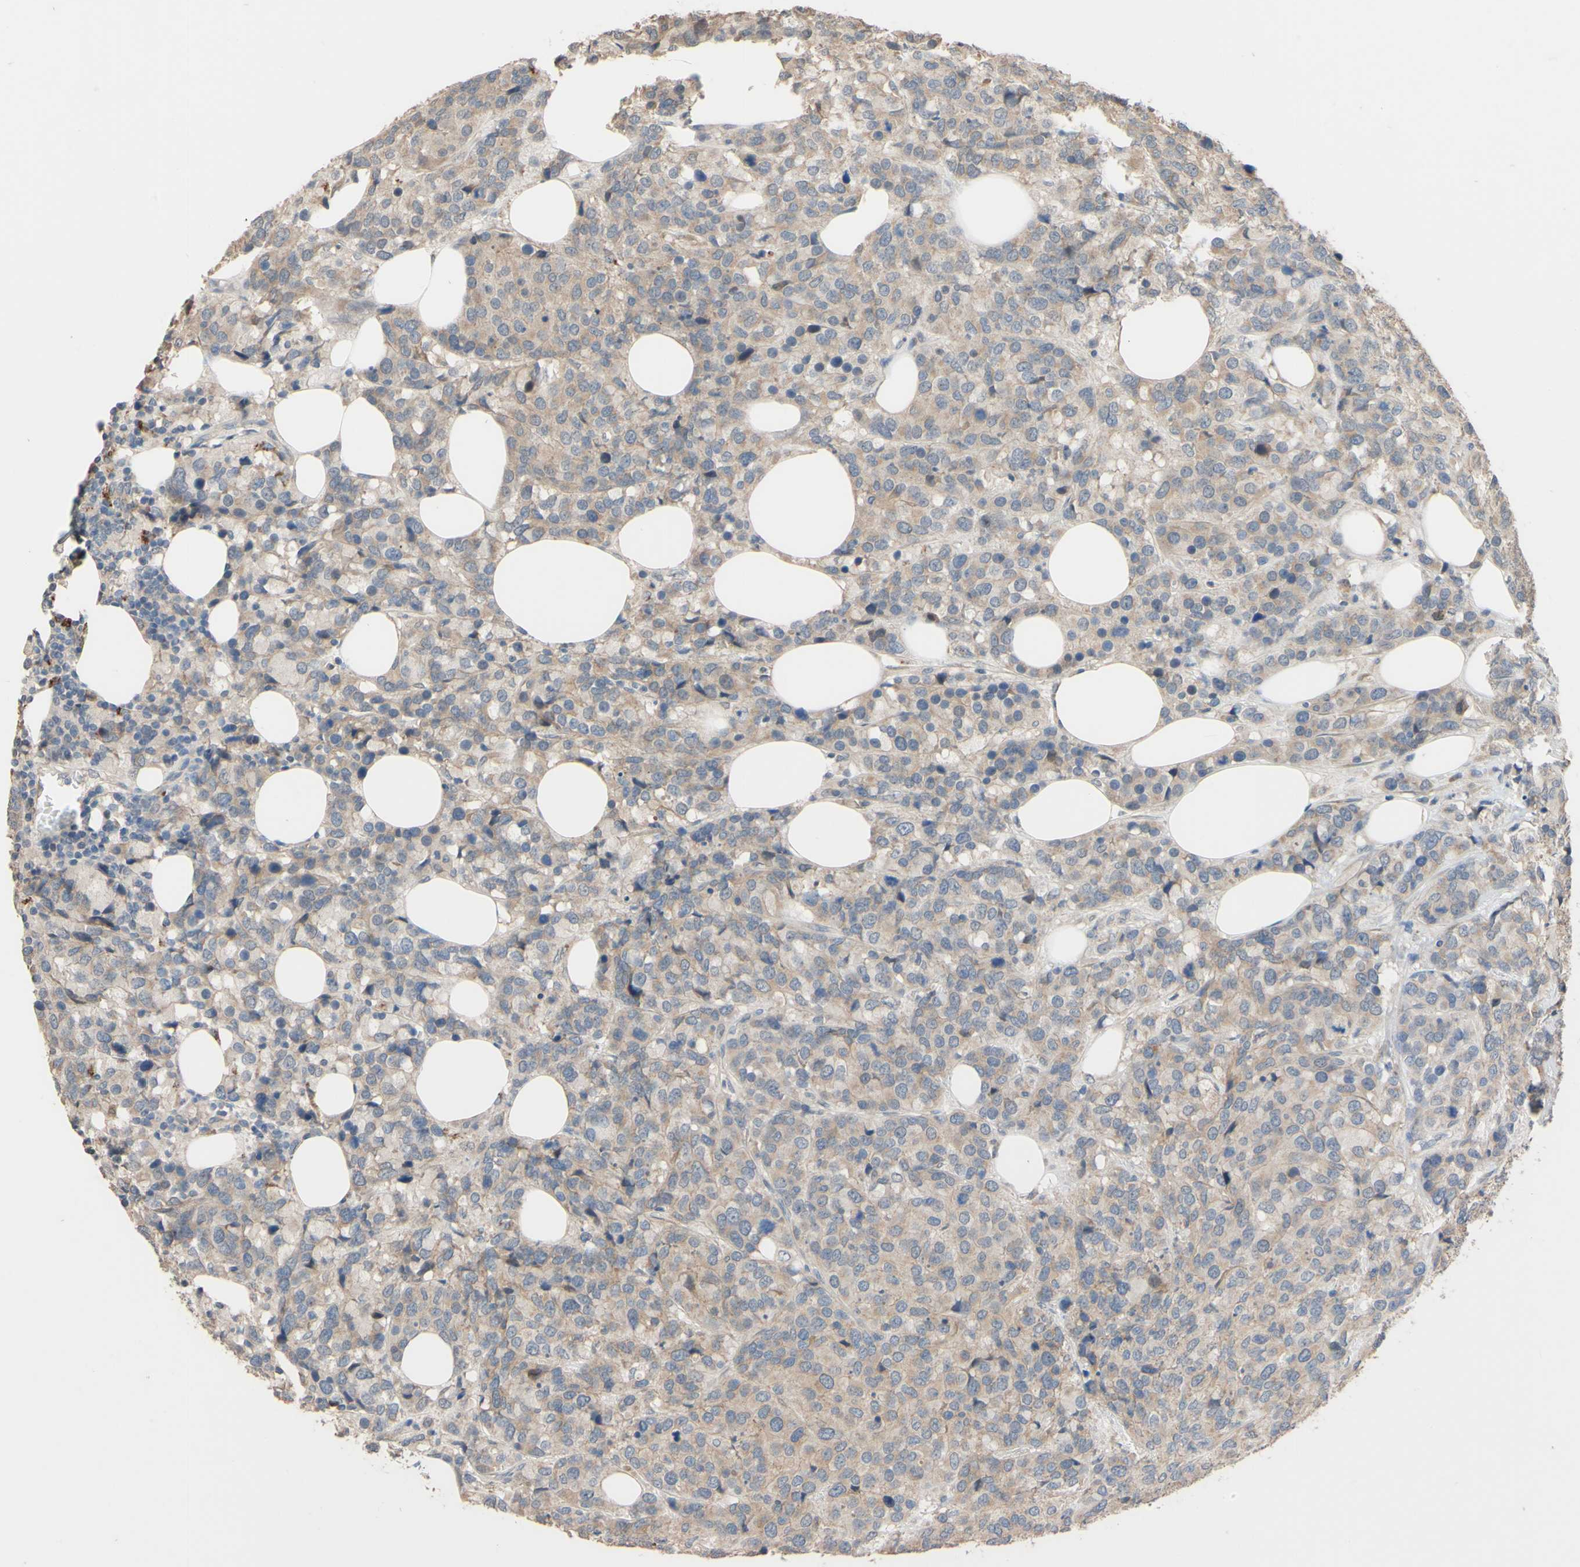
{"staining": {"intensity": "weak", "quantity": ">75%", "location": "cytoplasmic/membranous"}, "tissue": "breast cancer", "cell_type": "Tumor cells", "image_type": "cancer", "snomed": [{"axis": "morphology", "description": "Lobular carcinoma"}, {"axis": "topography", "description": "Breast"}], "caption": "High-power microscopy captured an IHC photomicrograph of lobular carcinoma (breast), revealing weak cytoplasmic/membranous staining in approximately >75% of tumor cells.", "gene": "SMIM19", "patient": {"sex": "female", "age": 59}}